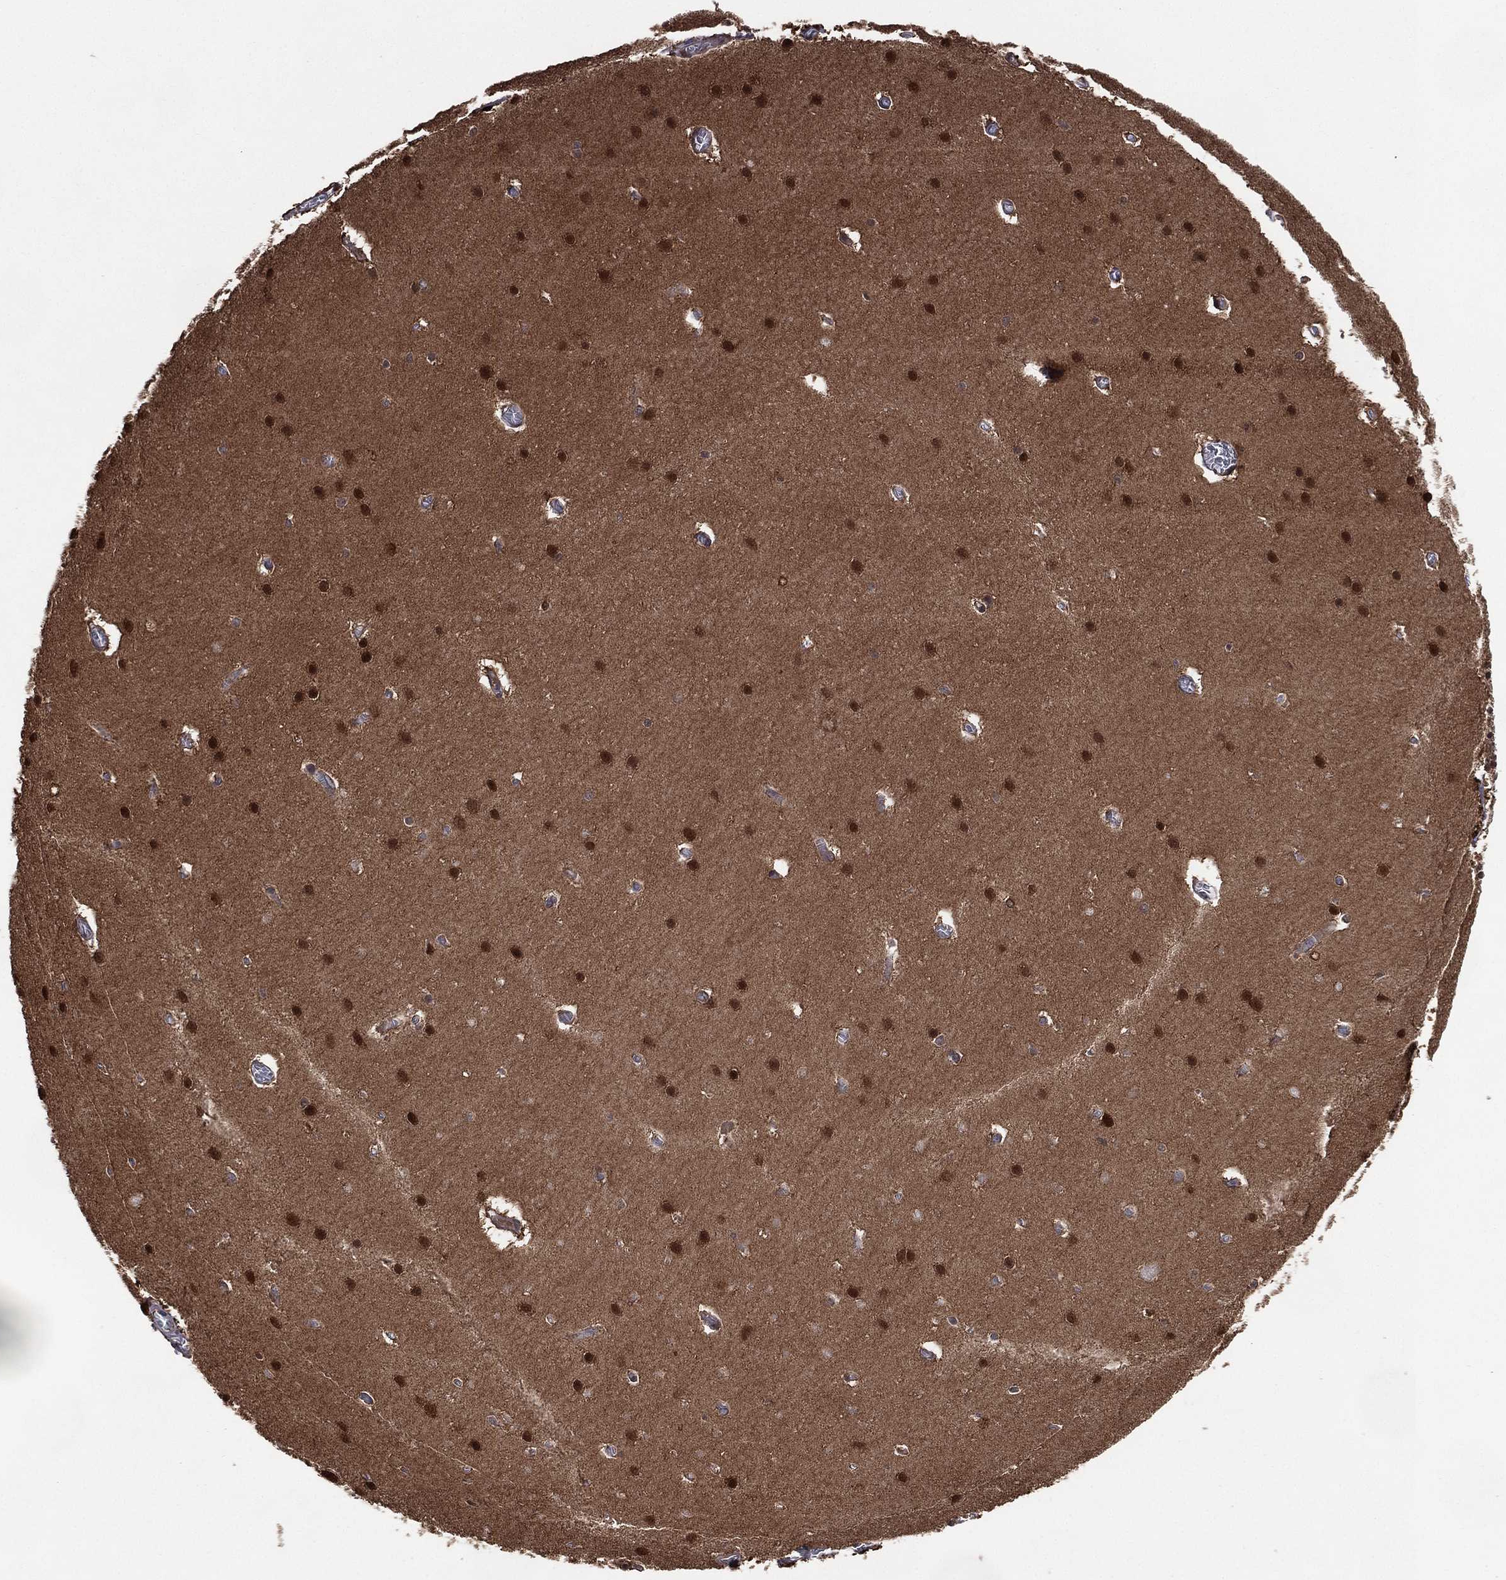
{"staining": {"intensity": "negative", "quantity": "none", "location": "none"}, "tissue": "cerebellum", "cell_type": "Cells in granular layer", "image_type": "normal", "snomed": [{"axis": "morphology", "description": "Normal tissue, NOS"}, {"axis": "topography", "description": "Cerebellum"}], "caption": "Normal cerebellum was stained to show a protein in brown. There is no significant staining in cells in granular layer.", "gene": "AK1", "patient": {"sex": "male", "age": 70}}